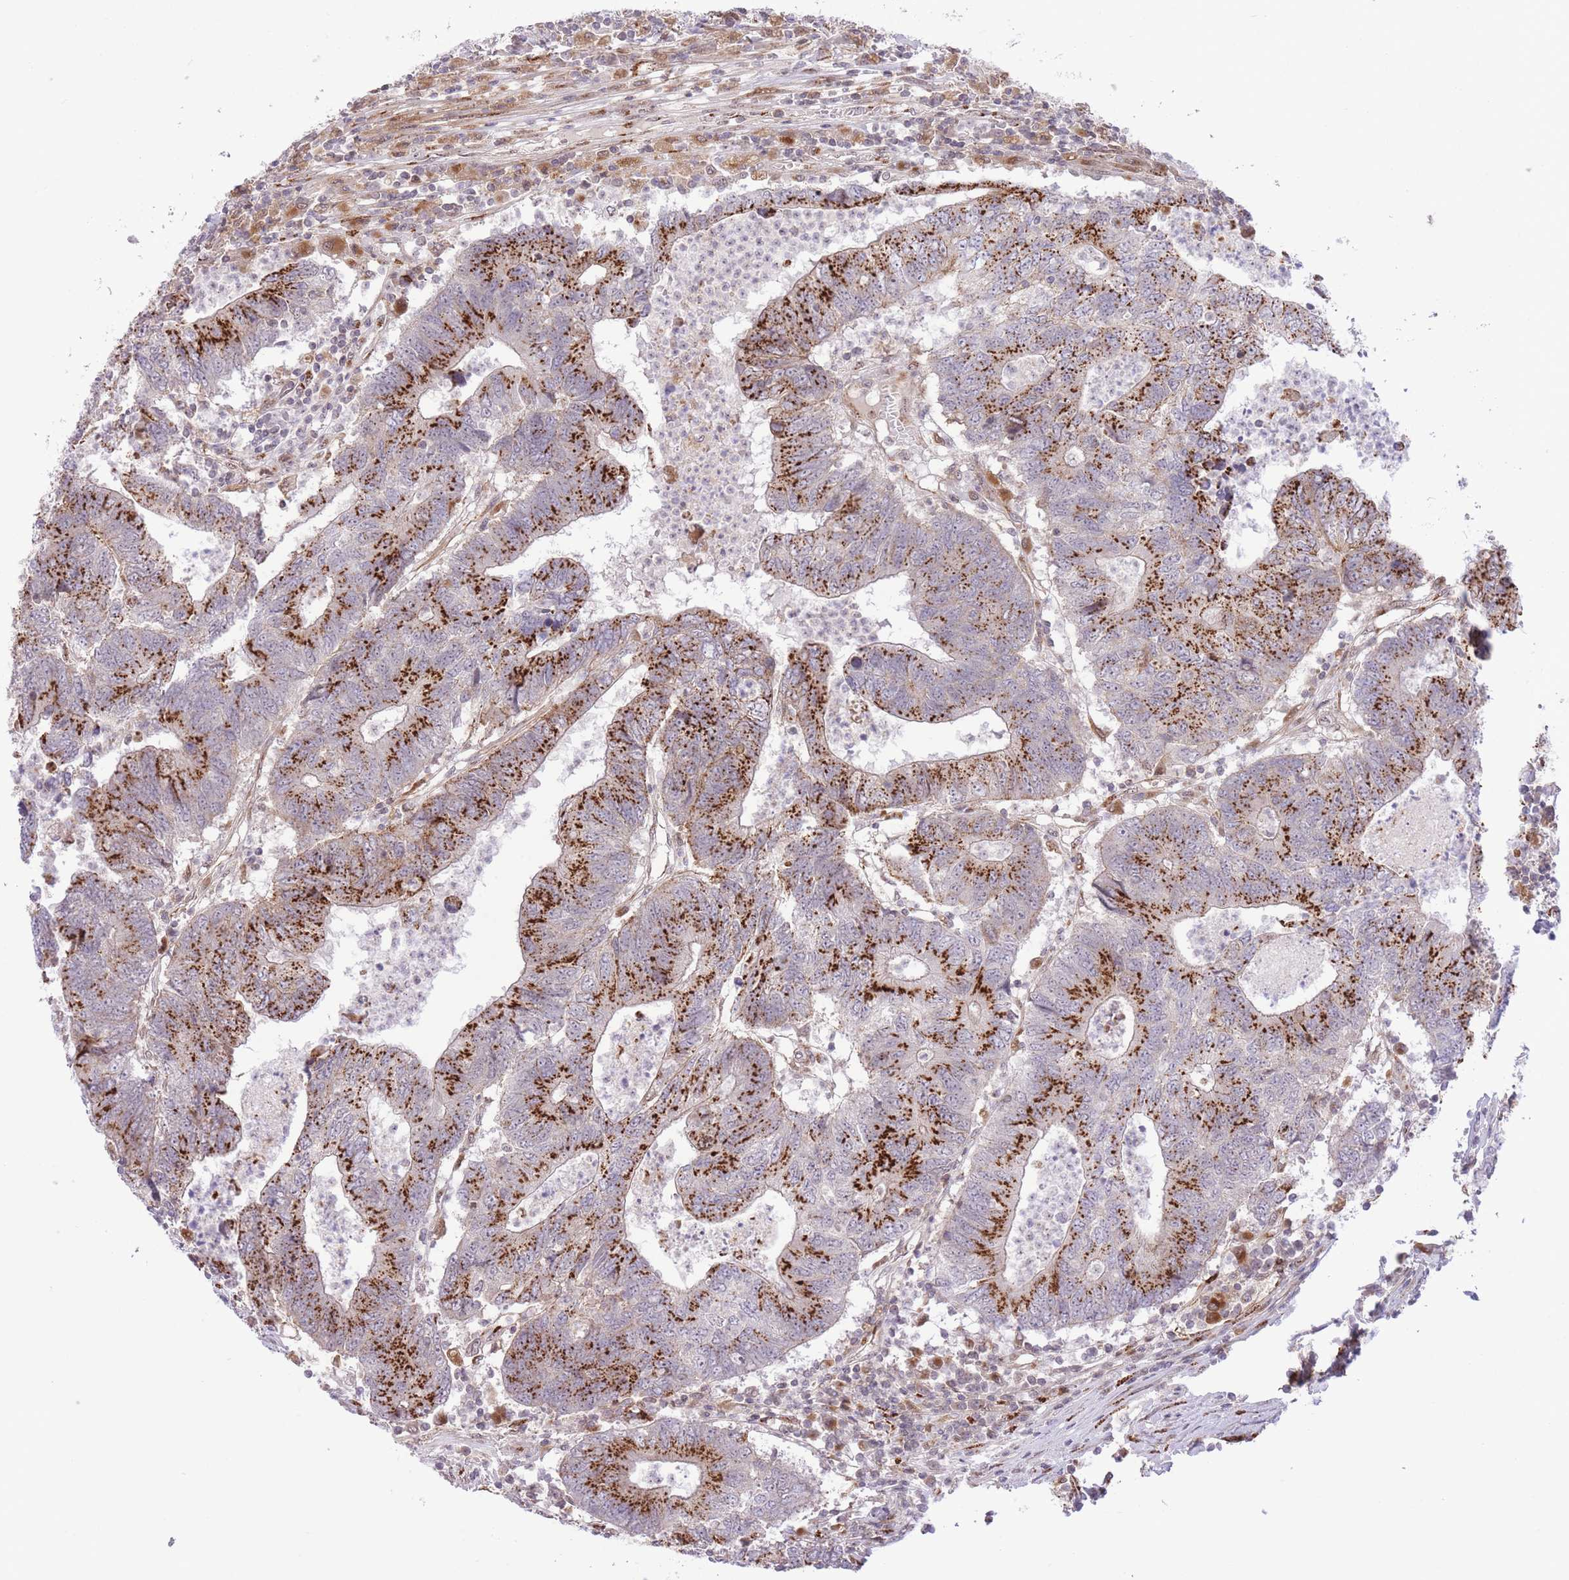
{"staining": {"intensity": "strong", "quantity": ">75%", "location": "cytoplasmic/membranous"}, "tissue": "colorectal cancer", "cell_type": "Tumor cells", "image_type": "cancer", "snomed": [{"axis": "morphology", "description": "Adenocarcinoma, NOS"}, {"axis": "topography", "description": "Colon"}], "caption": "Brown immunohistochemical staining in adenocarcinoma (colorectal) displays strong cytoplasmic/membranous expression in about >75% of tumor cells.", "gene": "ZBED5", "patient": {"sex": "female", "age": 48}}